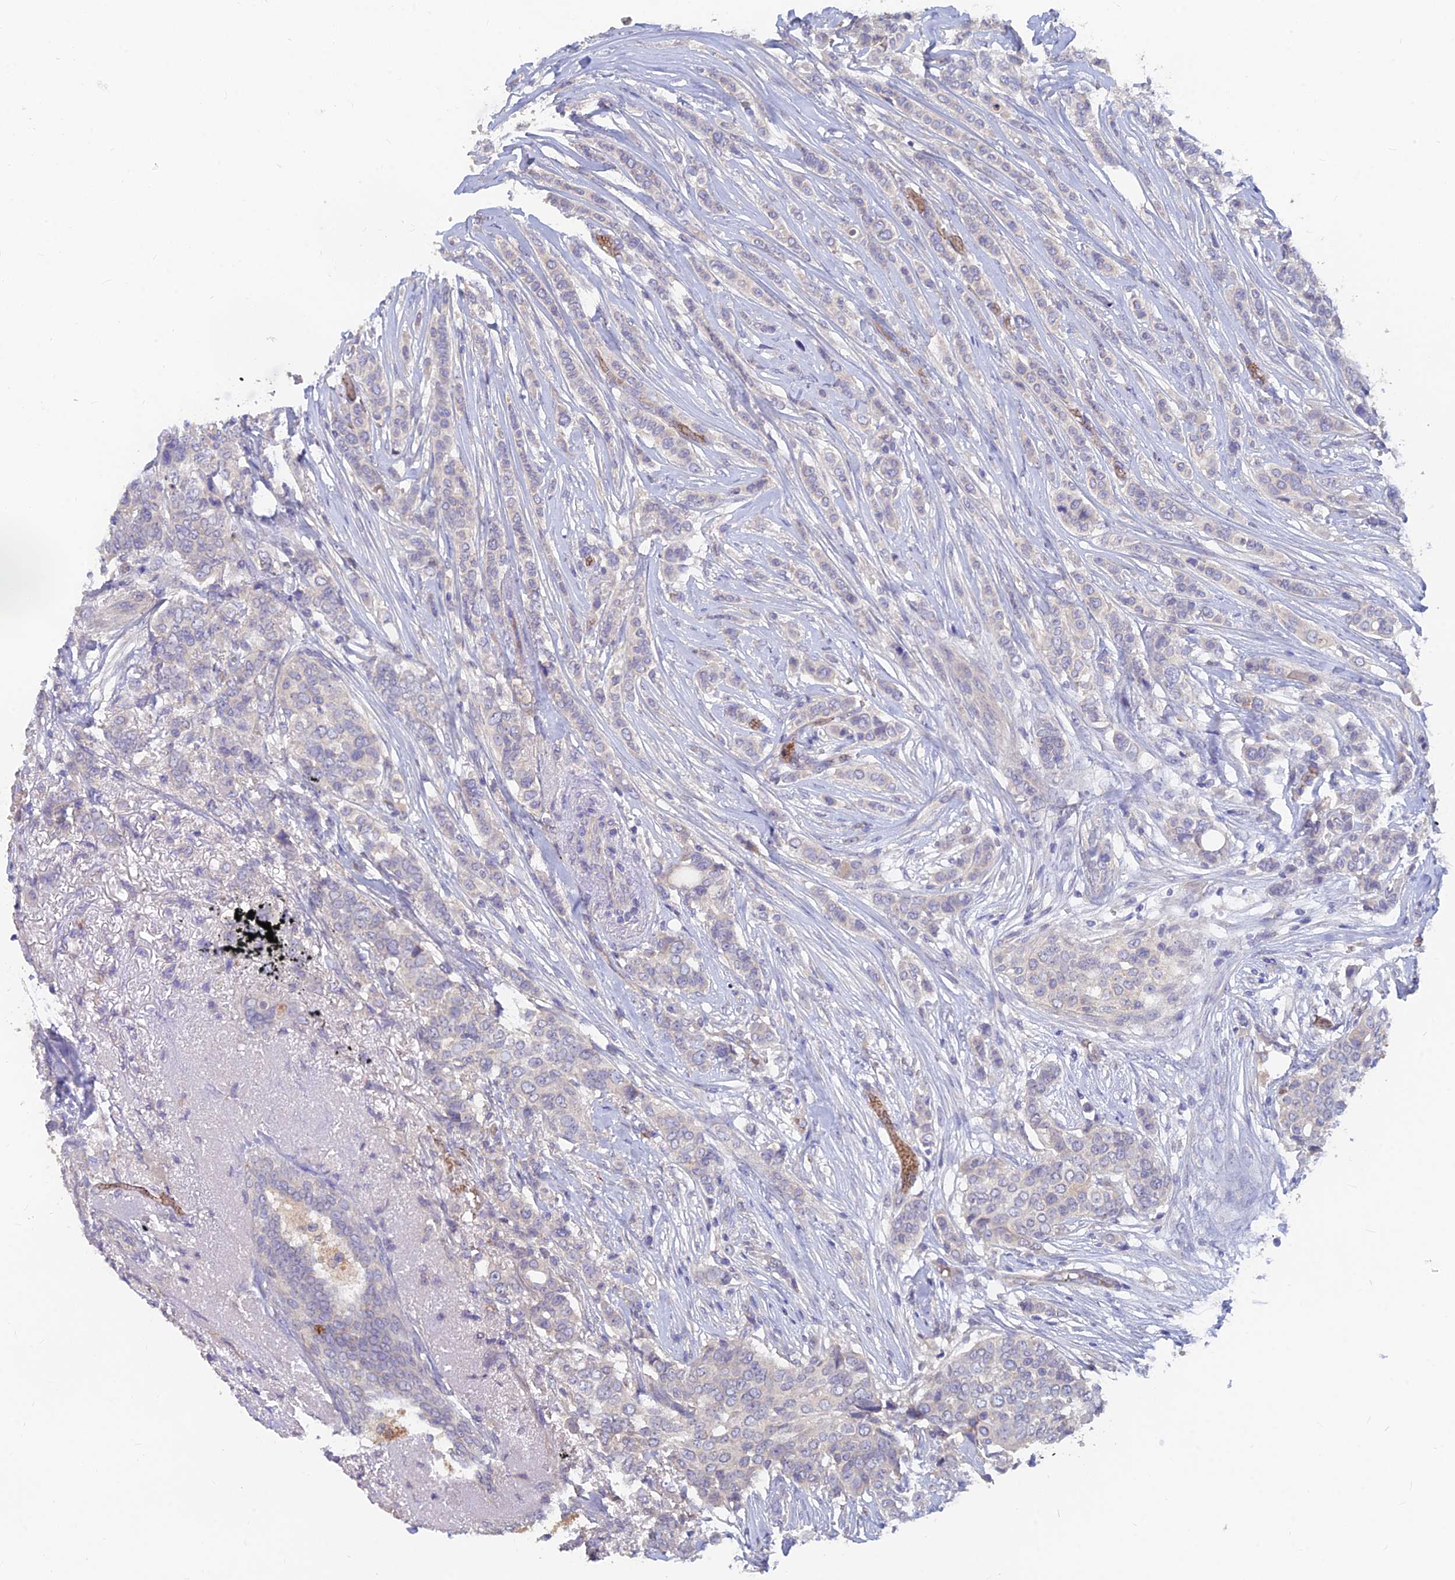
{"staining": {"intensity": "negative", "quantity": "none", "location": "none"}, "tissue": "breast cancer", "cell_type": "Tumor cells", "image_type": "cancer", "snomed": [{"axis": "morphology", "description": "Lobular carcinoma"}, {"axis": "topography", "description": "Breast"}], "caption": "Immunohistochemical staining of breast cancer (lobular carcinoma) displays no significant positivity in tumor cells.", "gene": "ARRDC1", "patient": {"sex": "female", "age": 51}}